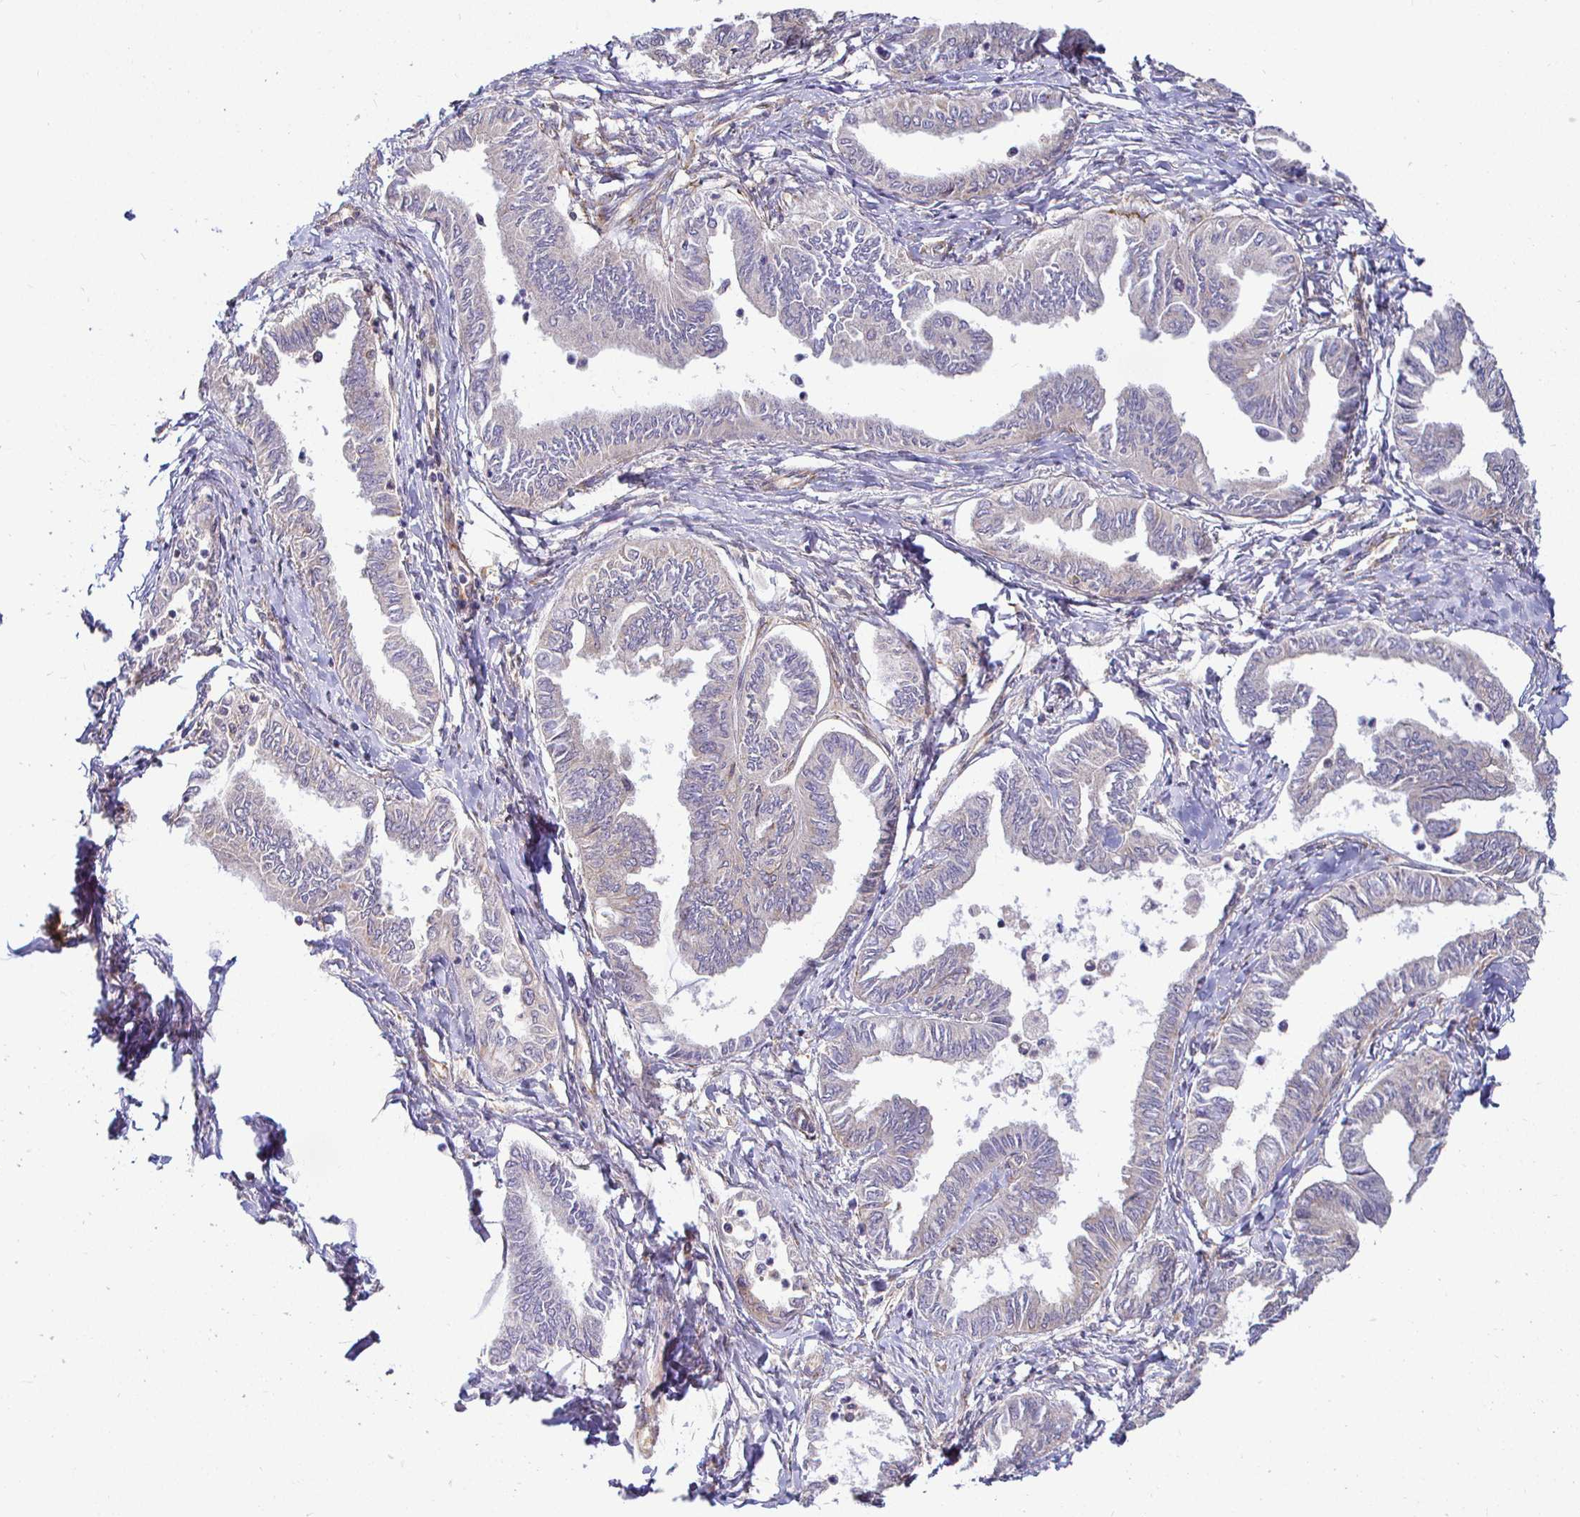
{"staining": {"intensity": "weak", "quantity": "25%-75%", "location": "cytoplasmic/membranous"}, "tissue": "ovarian cancer", "cell_type": "Tumor cells", "image_type": "cancer", "snomed": [{"axis": "morphology", "description": "Carcinoma, endometroid"}, {"axis": "topography", "description": "Ovary"}], "caption": "Tumor cells reveal weak cytoplasmic/membranous positivity in approximately 25%-75% of cells in ovarian cancer (endometroid carcinoma).", "gene": "IRAK1", "patient": {"sex": "female", "age": 70}}